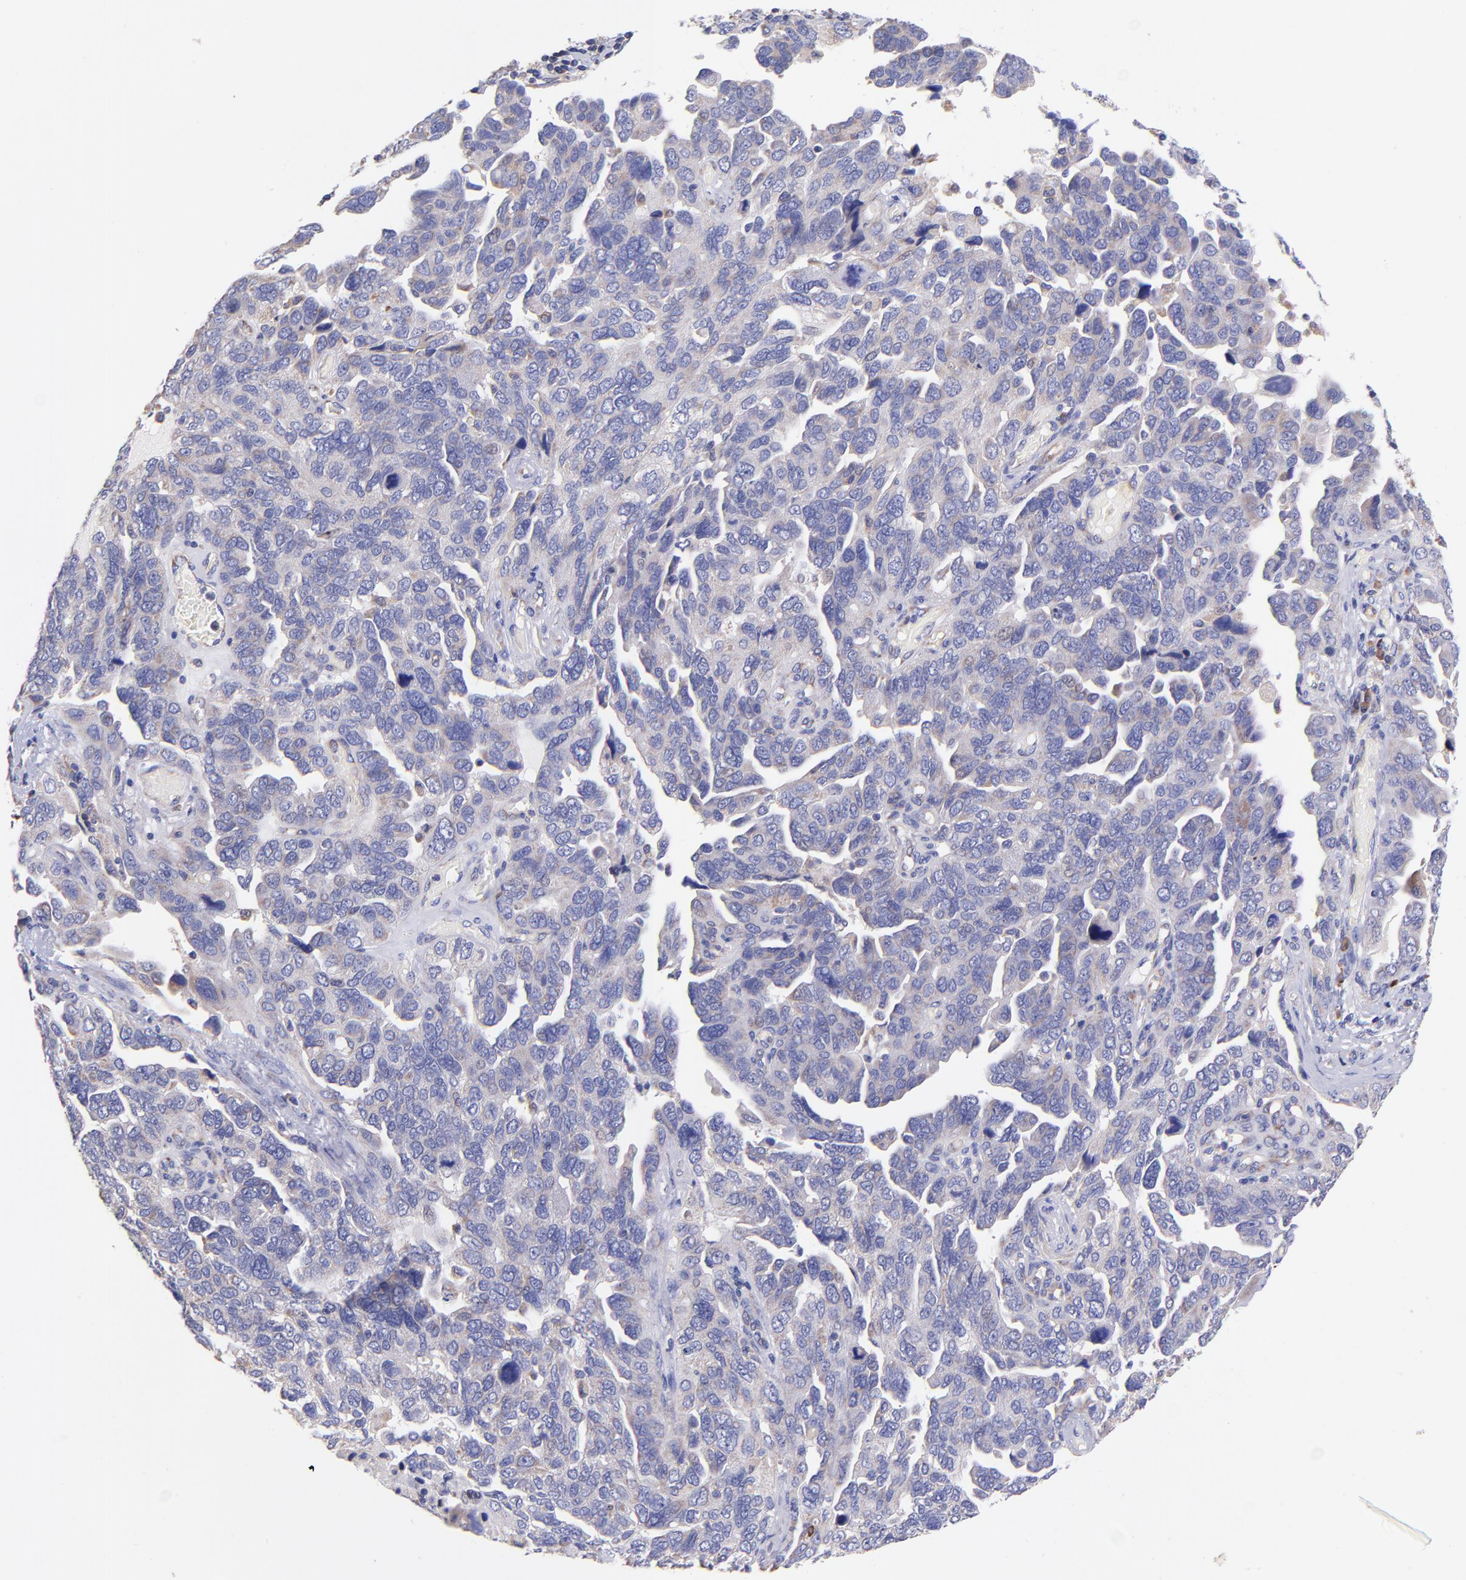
{"staining": {"intensity": "negative", "quantity": "none", "location": "none"}, "tissue": "ovarian cancer", "cell_type": "Tumor cells", "image_type": "cancer", "snomed": [{"axis": "morphology", "description": "Cystadenocarcinoma, serous, NOS"}, {"axis": "topography", "description": "Ovary"}], "caption": "Immunohistochemistry (IHC) image of ovarian serous cystadenocarcinoma stained for a protein (brown), which exhibits no expression in tumor cells. The staining is performed using DAB (3,3'-diaminobenzidine) brown chromogen with nuclei counter-stained in using hematoxylin.", "gene": "PREX1", "patient": {"sex": "female", "age": 64}}